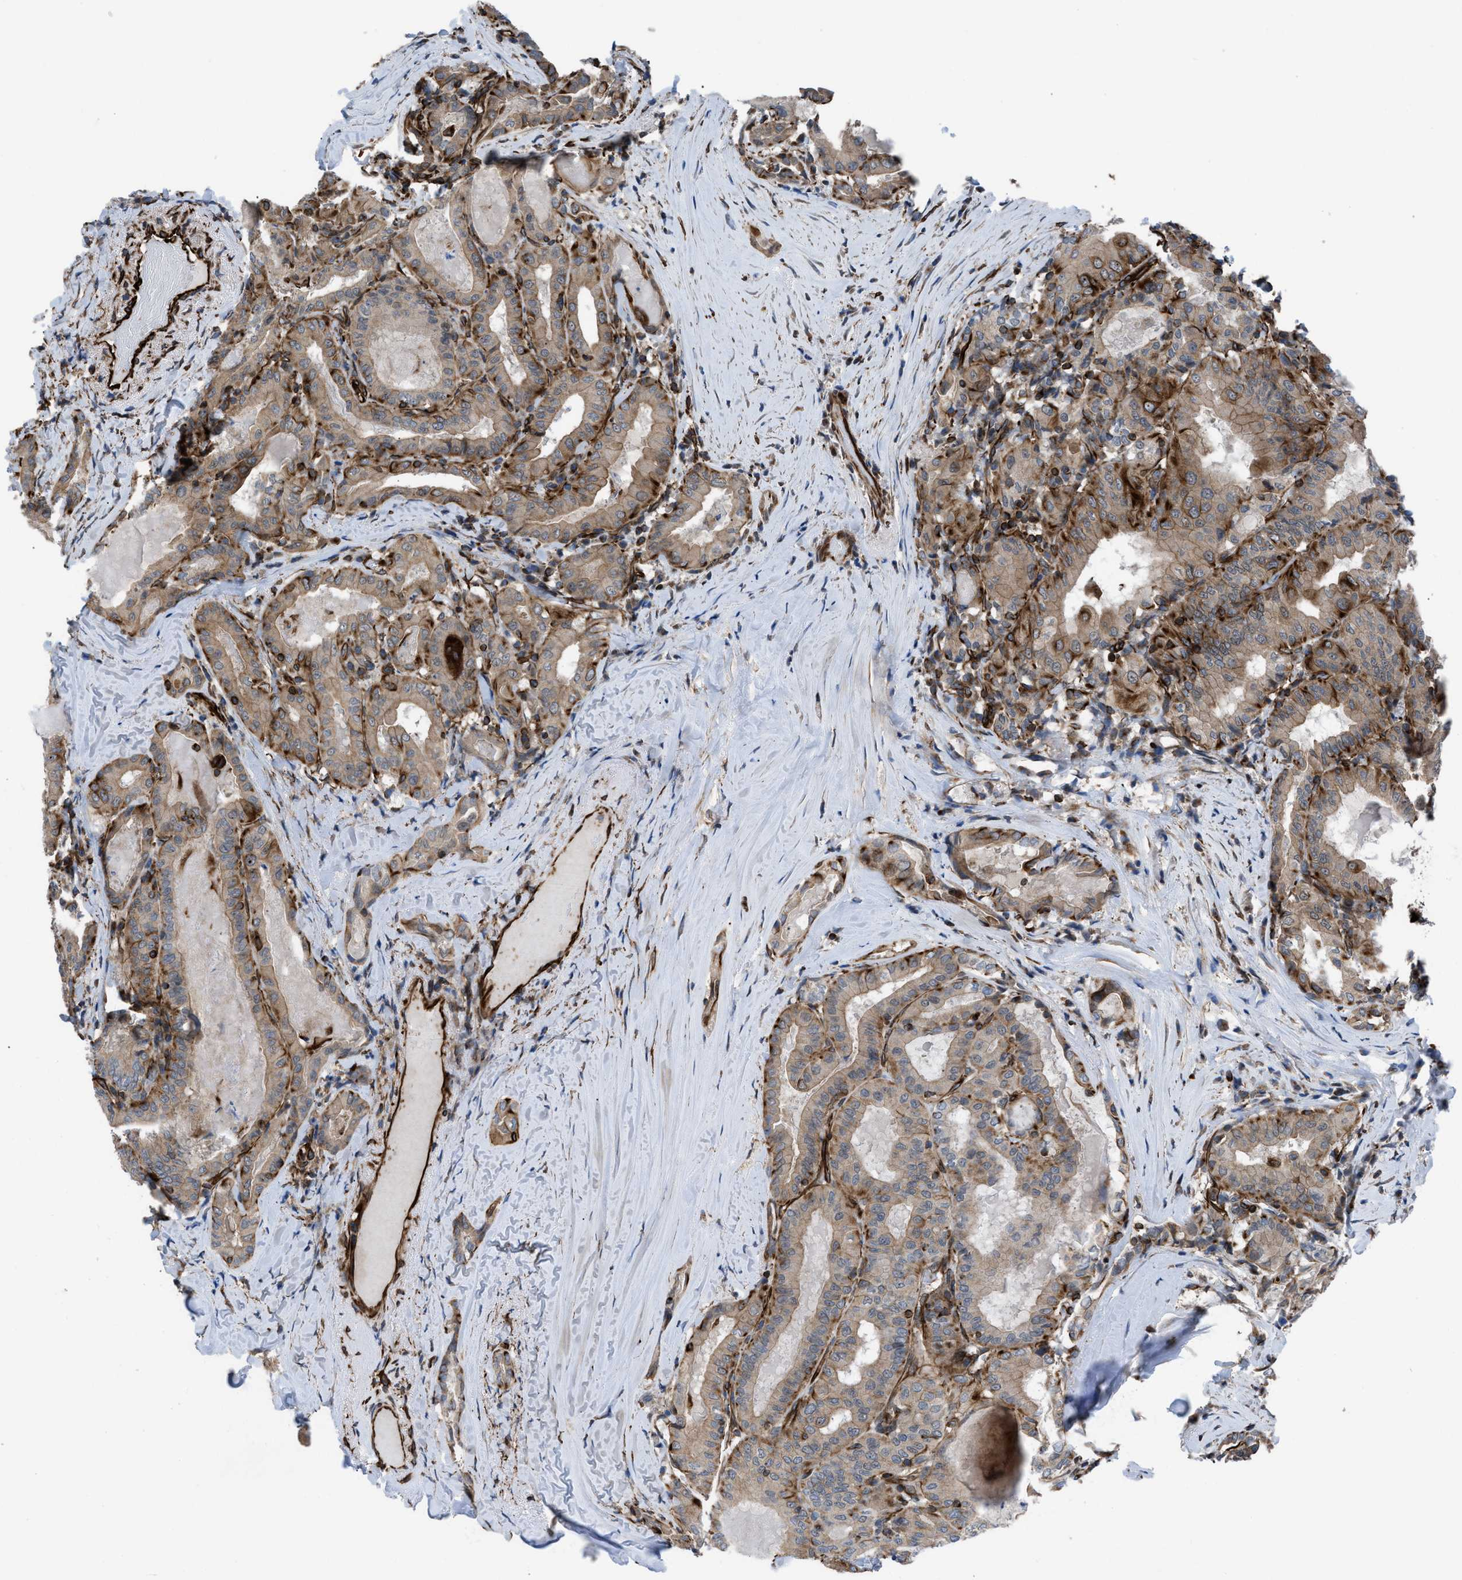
{"staining": {"intensity": "moderate", "quantity": ">75%", "location": "cytoplasmic/membranous"}, "tissue": "thyroid cancer", "cell_type": "Tumor cells", "image_type": "cancer", "snomed": [{"axis": "morphology", "description": "Papillary adenocarcinoma, NOS"}, {"axis": "topography", "description": "Thyroid gland"}], "caption": "This photomicrograph reveals IHC staining of papillary adenocarcinoma (thyroid), with medium moderate cytoplasmic/membranous expression in about >75% of tumor cells.", "gene": "PTPRE", "patient": {"sex": "female", "age": 42}}